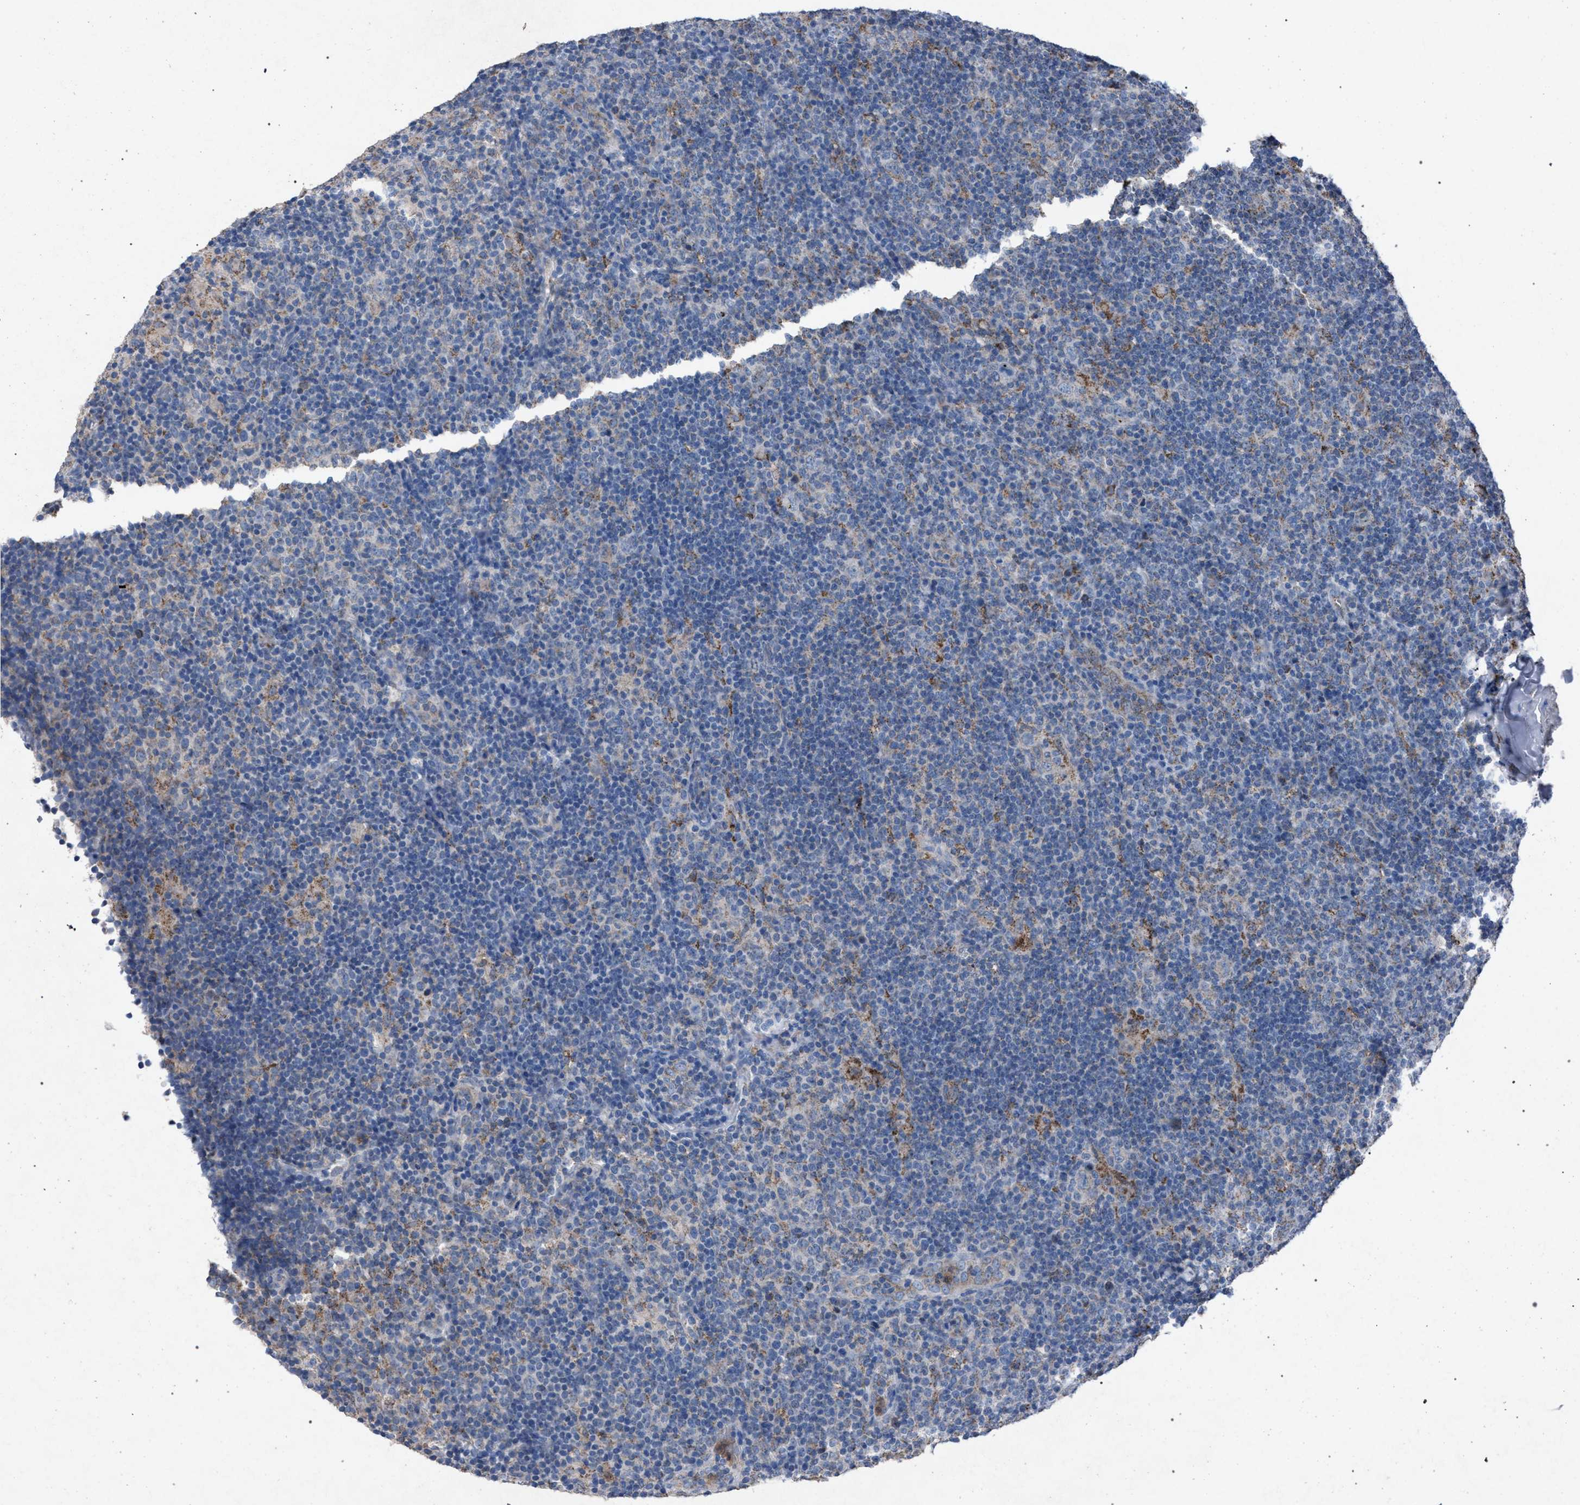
{"staining": {"intensity": "moderate", "quantity": "<25%", "location": "cytoplasmic/membranous"}, "tissue": "lymphoma", "cell_type": "Tumor cells", "image_type": "cancer", "snomed": [{"axis": "morphology", "description": "Hodgkin's disease, NOS"}, {"axis": "topography", "description": "Lymph node"}], "caption": "The photomicrograph demonstrates staining of Hodgkin's disease, revealing moderate cytoplasmic/membranous protein staining (brown color) within tumor cells. The staining is performed using DAB brown chromogen to label protein expression. The nuclei are counter-stained blue using hematoxylin.", "gene": "HSD17B4", "patient": {"sex": "female", "age": 57}}